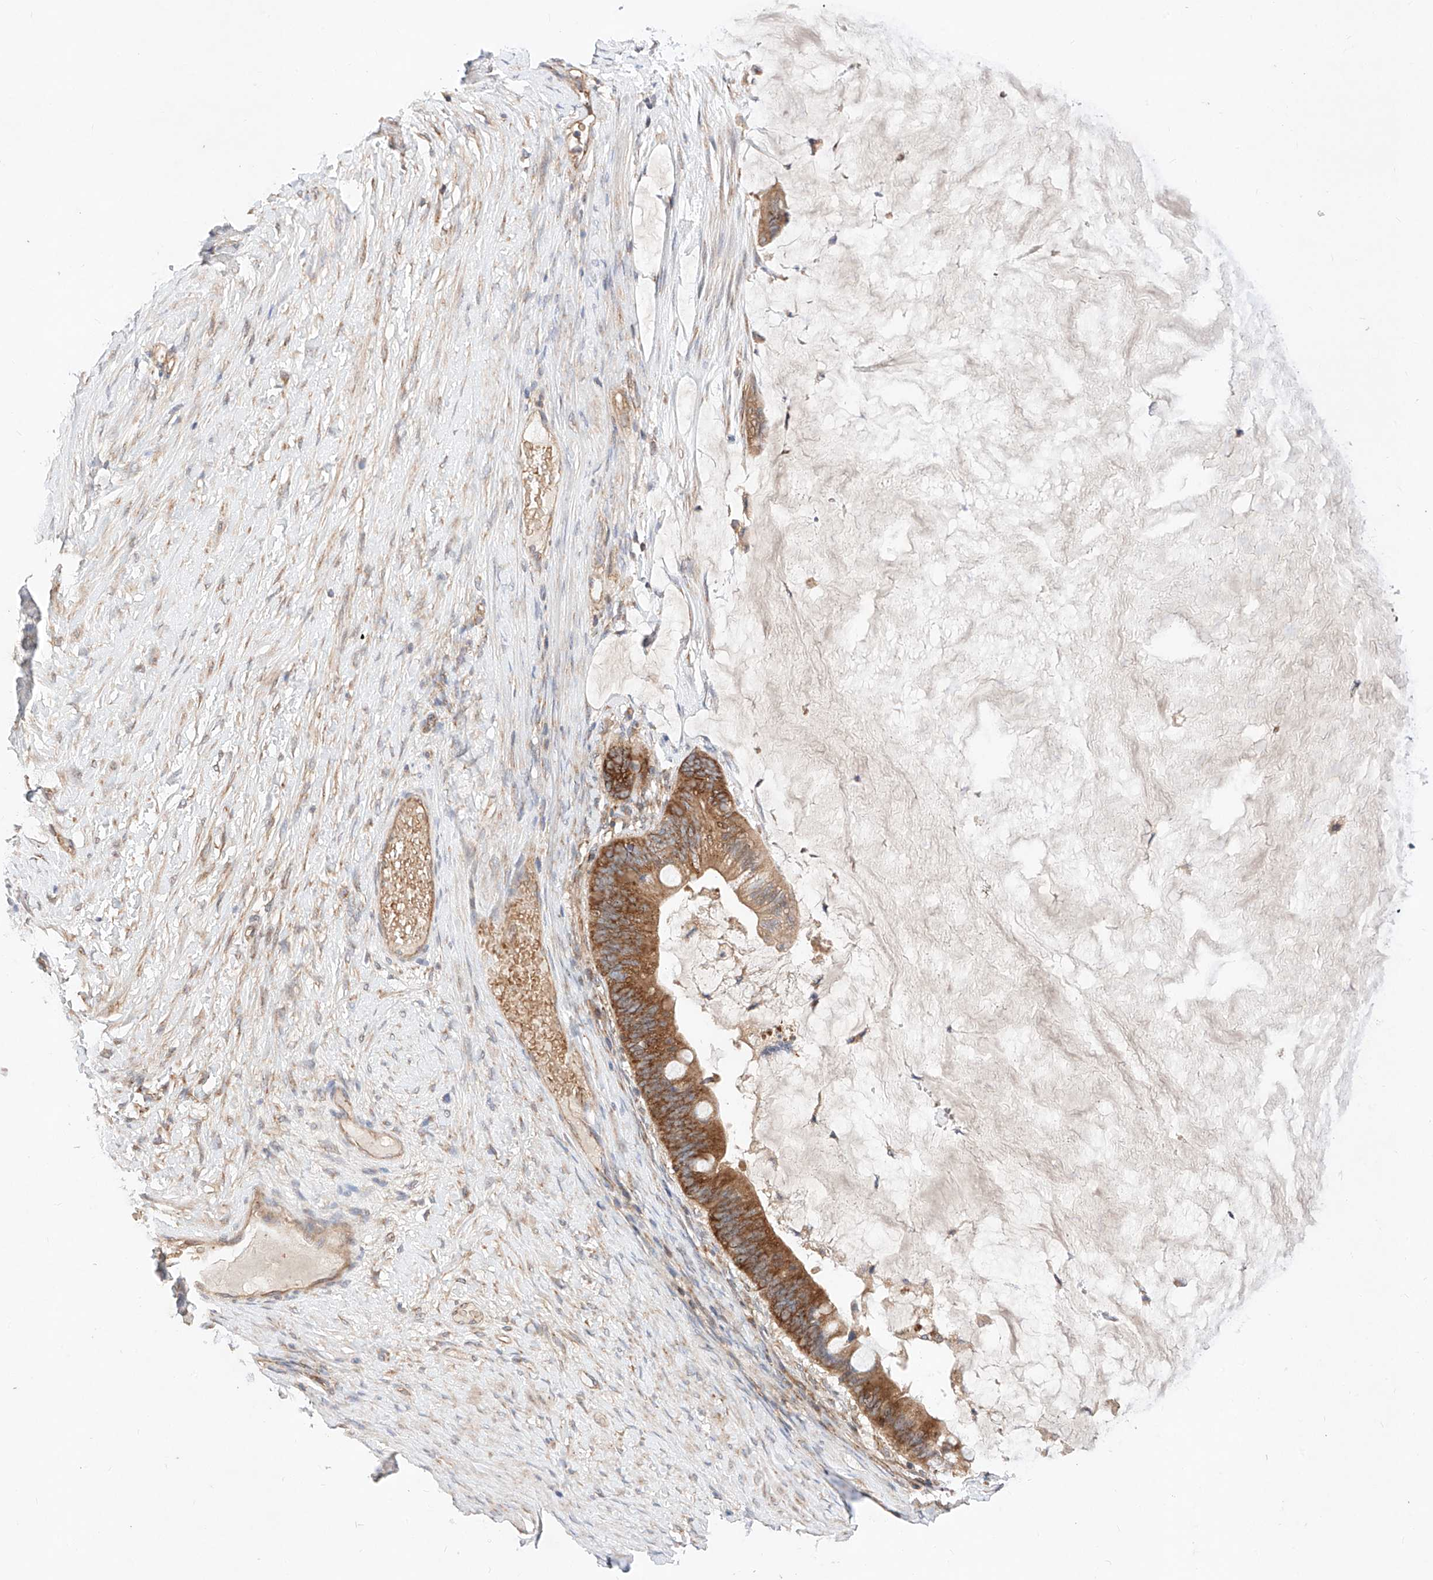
{"staining": {"intensity": "strong", "quantity": ">75%", "location": "cytoplasmic/membranous"}, "tissue": "ovarian cancer", "cell_type": "Tumor cells", "image_type": "cancer", "snomed": [{"axis": "morphology", "description": "Cystadenocarcinoma, mucinous, NOS"}, {"axis": "topography", "description": "Ovary"}], "caption": "Protein analysis of ovarian mucinous cystadenocarcinoma tissue shows strong cytoplasmic/membranous expression in about >75% of tumor cells.", "gene": "NR1D1", "patient": {"sex": "female", "age": 61}}